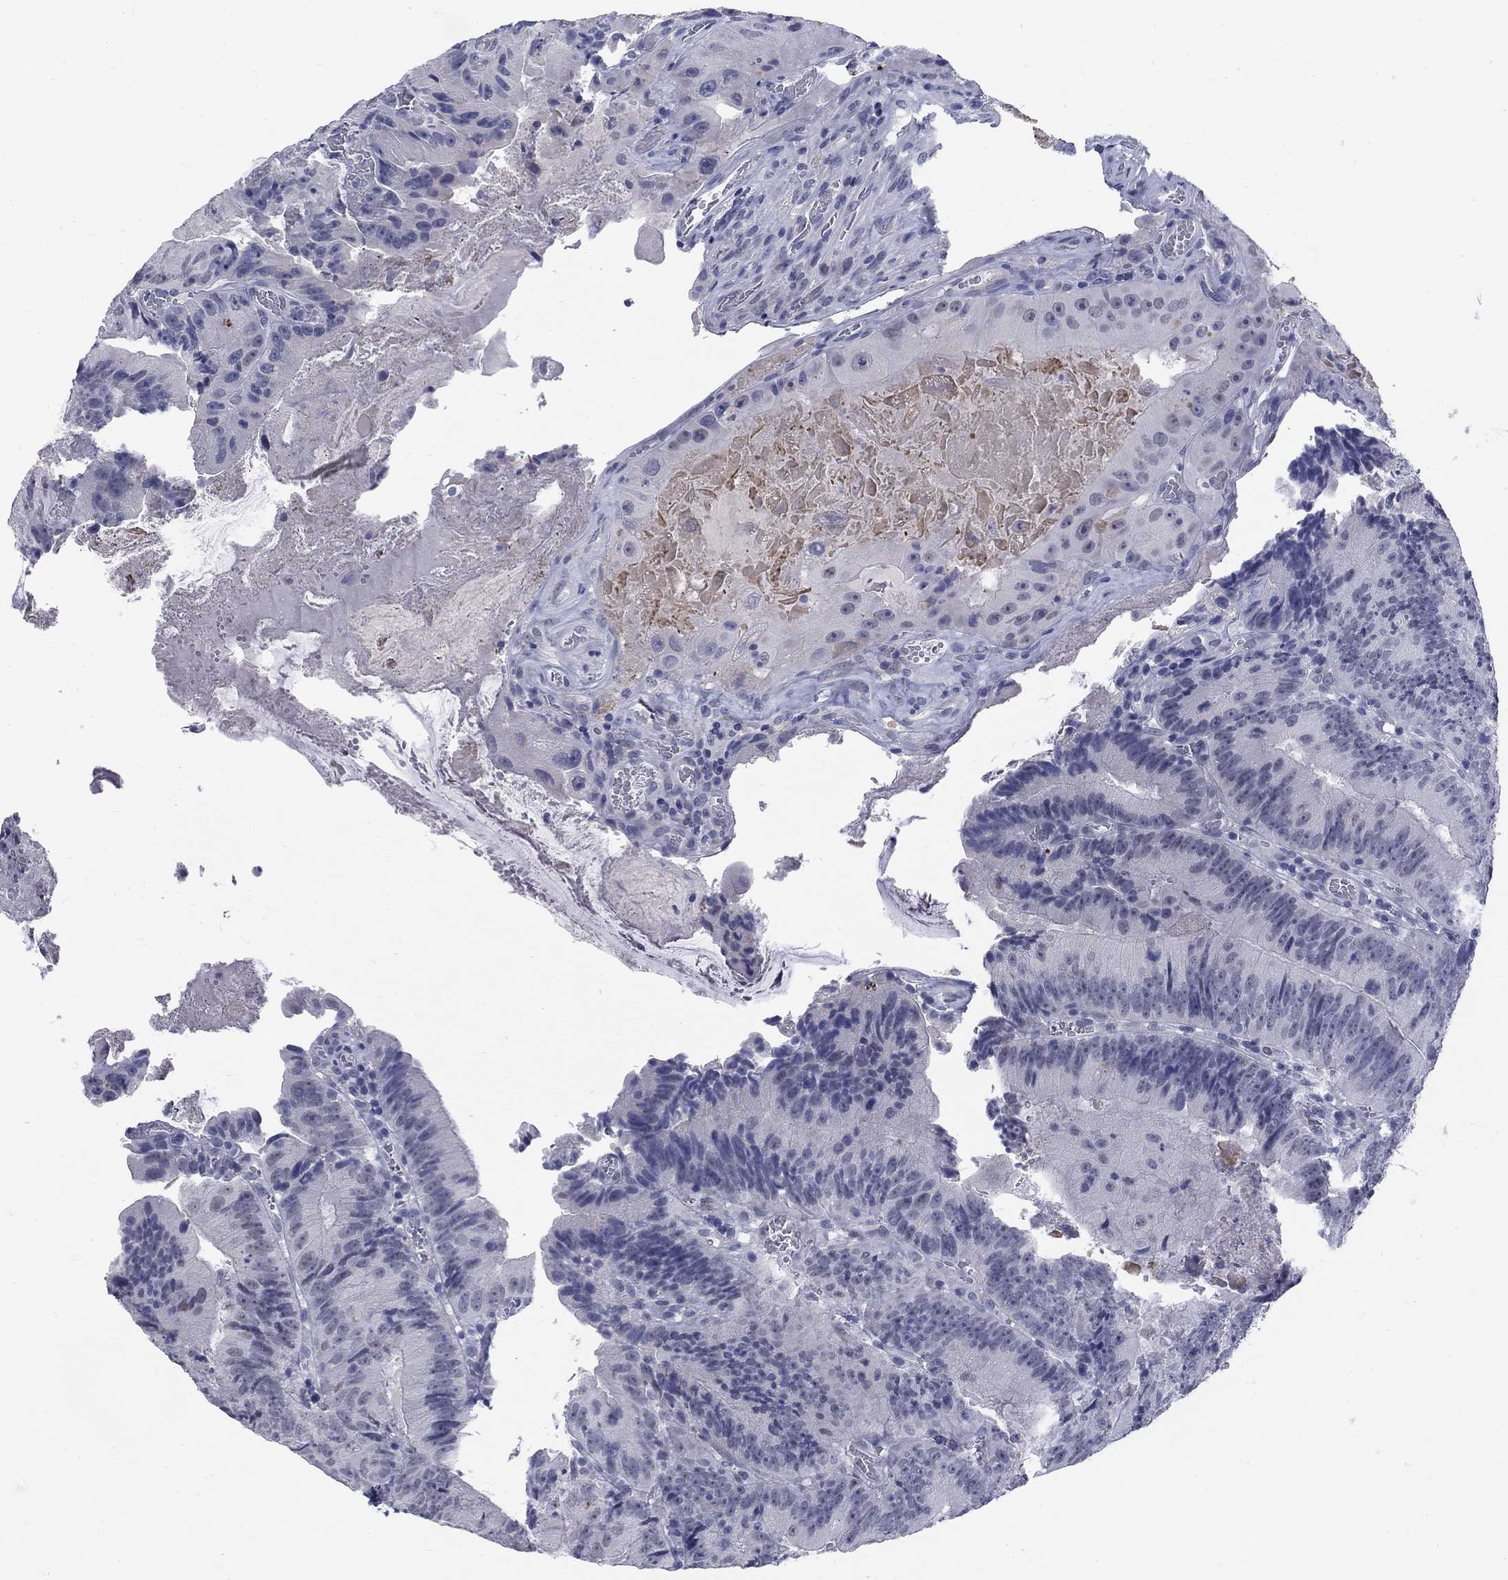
{"staining": {"intensity": "negative", "quantity": "none", "location": "none"}, "tissue": "colorectal cancer", "cell_type": "Tumor cells", "image_type": "cancer", "snomed": [{"axis": "morphology", "description": "Adenocarcinoma, NOS"}, {"axis": "topography", "description": "Colon"}], "caption": "Immunohistochemistry histopathology image of neoplastic tissue: human colorectal cancer stained with DAB exhibits no significant protein positivity in tumor cells.", "gene": "ECEL1", "patient": {"sex": "female", "age": 86}}